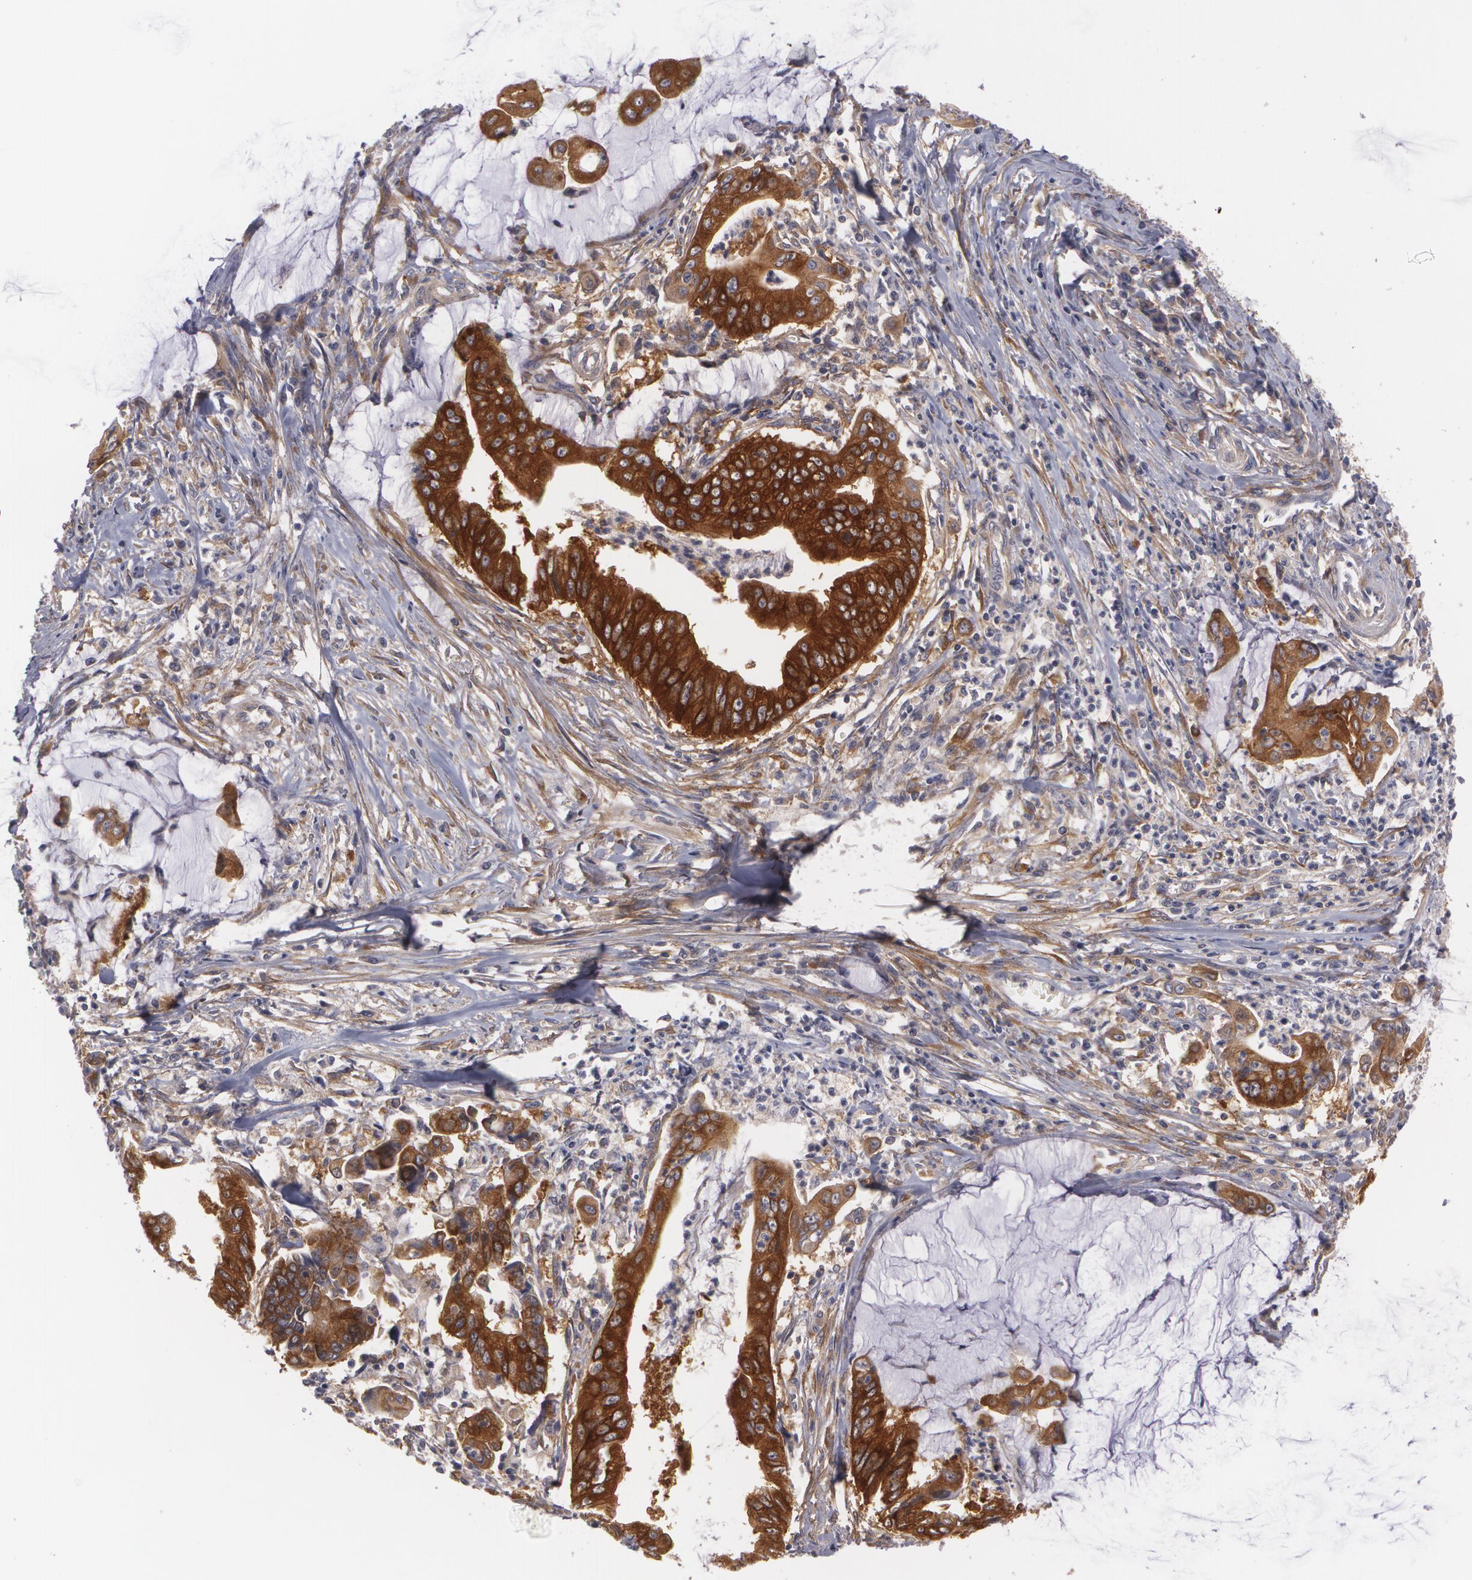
{"staining": {"intensity": "strong", "quantity": ">75%", "location": "cytoplasmic/membranous"}, "tissue": "stomach cancer", "cell_type": "Tumor cells", "image_type": "cancer", "snomed": [{"axis": "morphology", "description": "Adenocarcinoma, NOS"}, {"axis": "topography", "description": "Stomach, upper"}], "caption": "There is high levels of strong cytoplasmic/membranous expression in tumor cells of stomach adenocarcinoma, as demonstrated by immunohistochemical staining (brown color).", "gene": "CASK", "patient": {"sex": "male", "age": 80}}